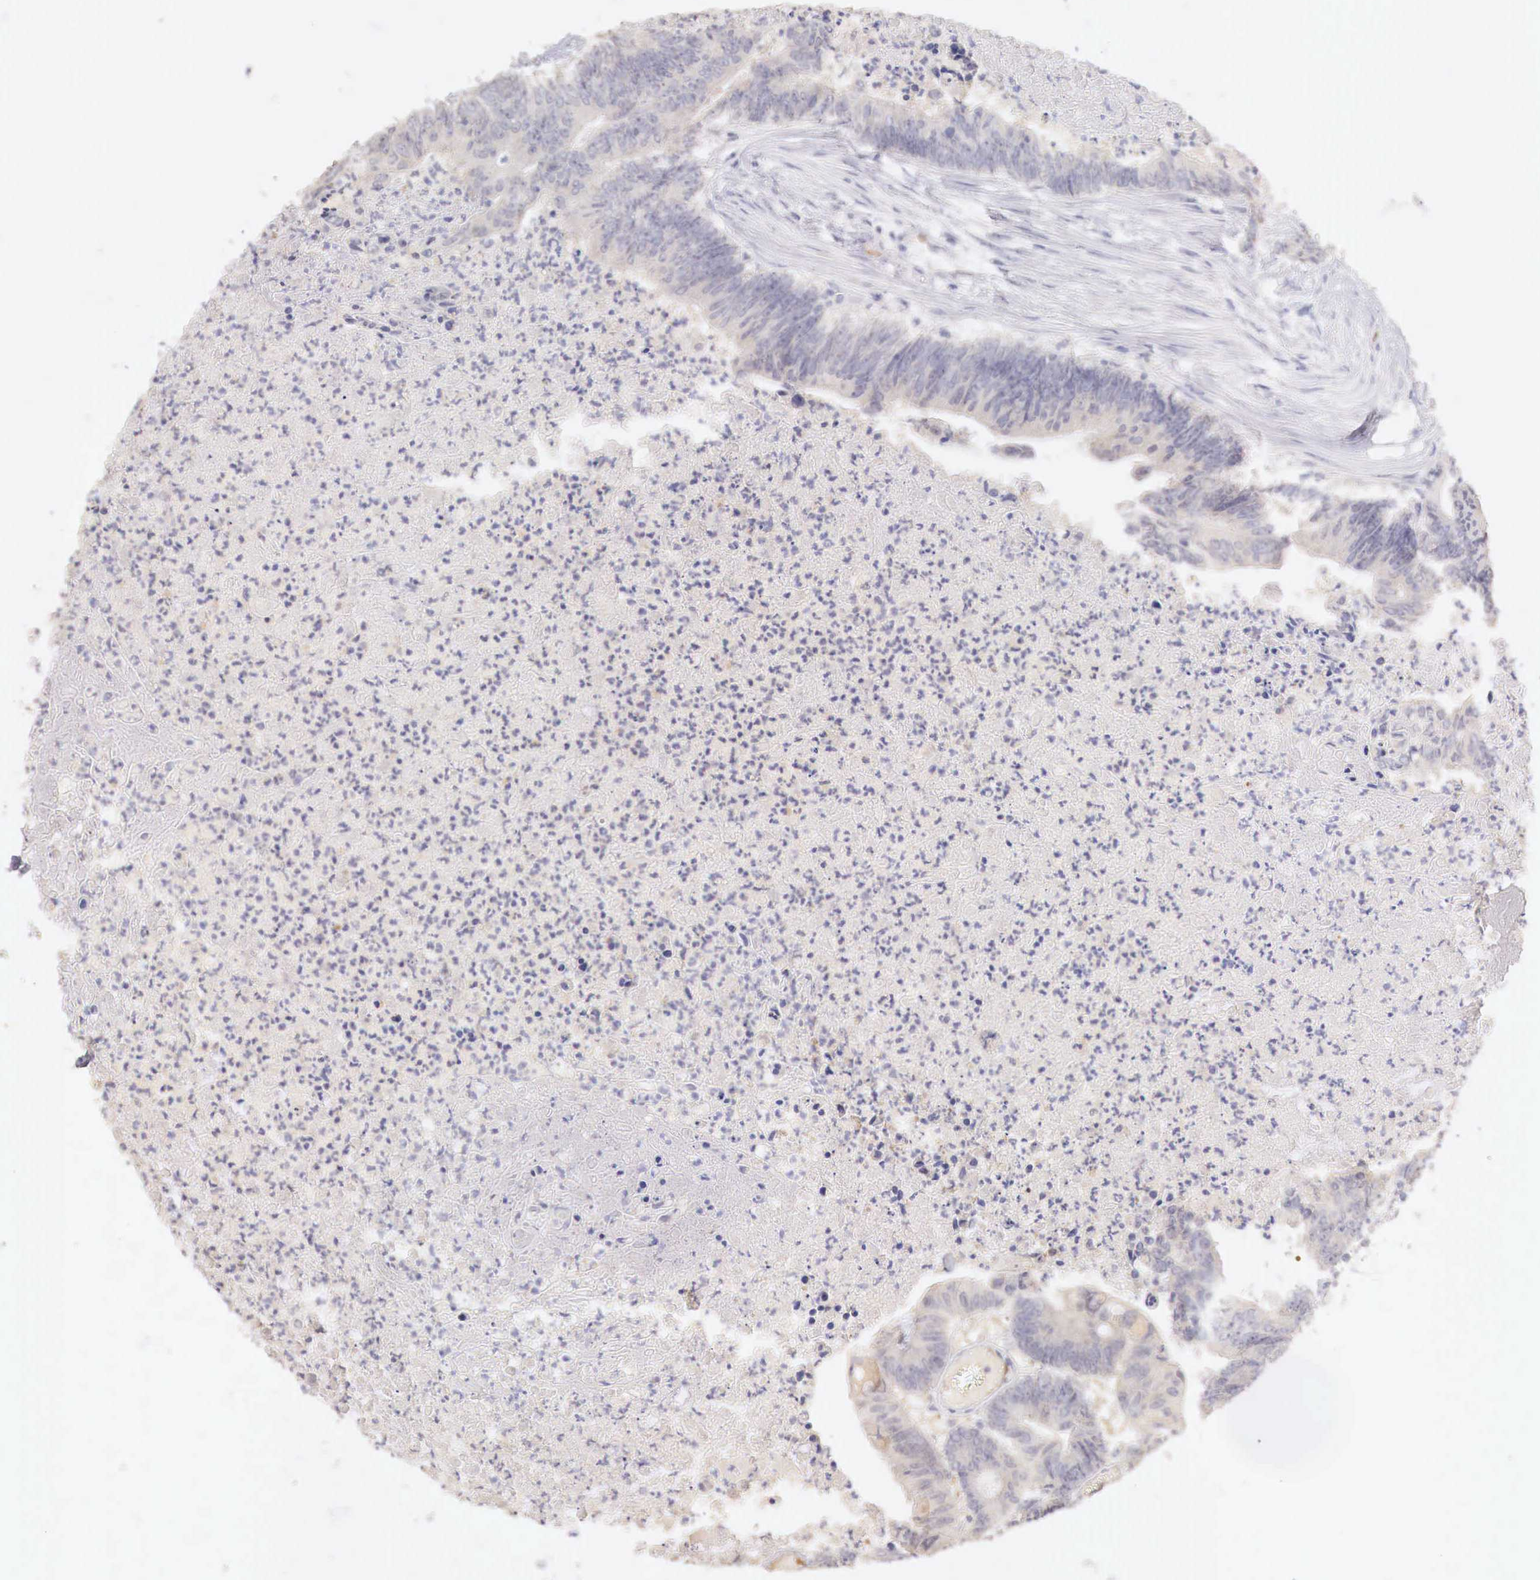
{"staining": {"intensity": "weak", "quantity": "25%-75%", "location": "cytoplasmic/membranous"}, "tissue": "colorectal cancer", "cell_type": "Tumor cells", "image_type": "cancer", "snomed": [{"axis": "morphology", "description": "Adenocarcinoma, NOS"}, {"axis": "topography", "description": "Colon"}], "caption": "Approximately 25%-75% of tumor cells in human colorectal cancer show weak cytoplasmic/membranous protein expression as visualized by brown immunohistochemical staining.", "gene": "ITIH6", "patient": {"sex": "male", "age": 65}}